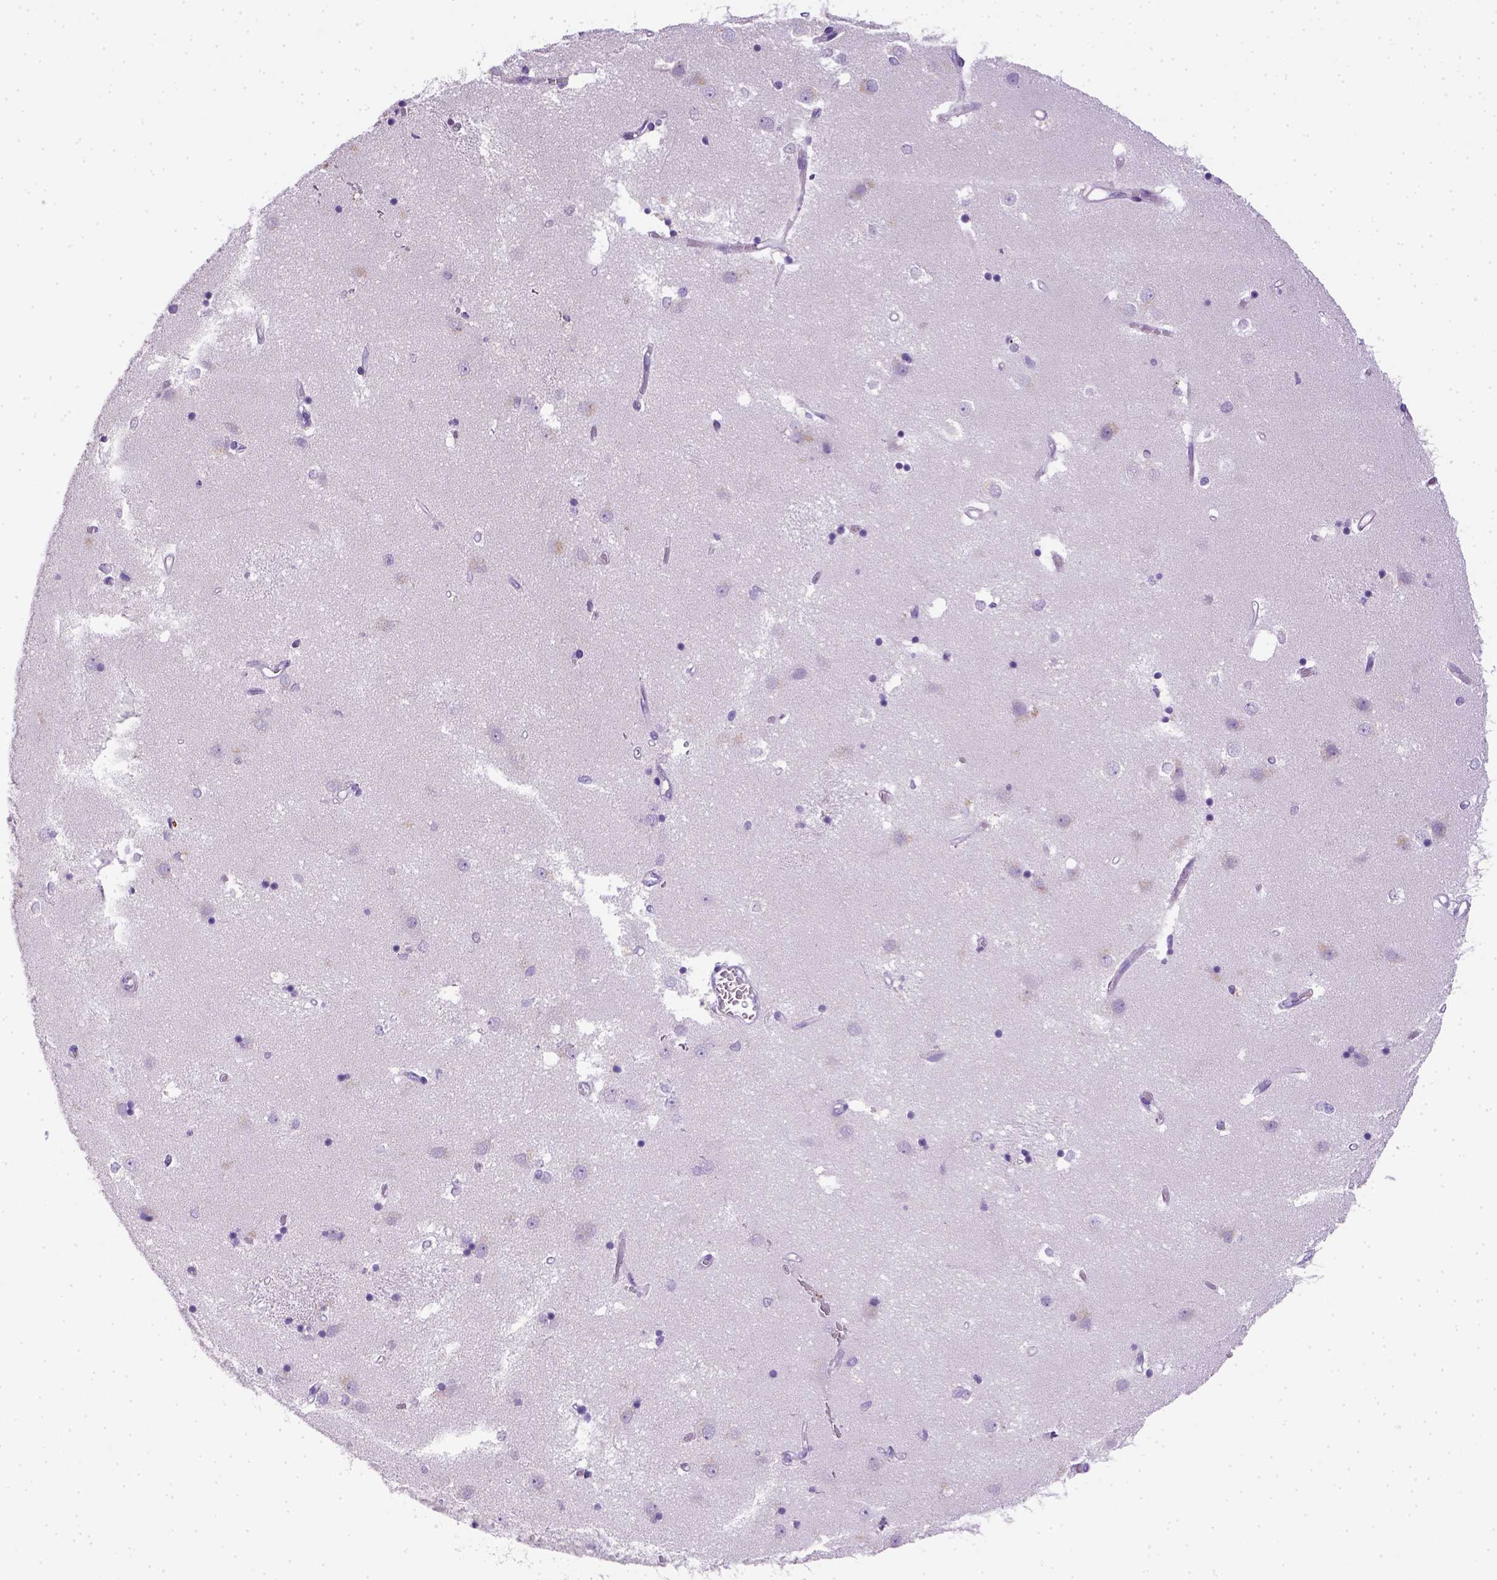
{"staining": {"intensity": "negative", "quantity": "none", "location": "none"}, "tissue": "caudate", "cell_type": "Glial cells", "image_type": "normal", "snomed": [{"axis": "morphology", "description": "Normal tissue, NOS"}, {"axis": "topography", "description": "Lateral ventricle wall"}], "caption": "Immunohistochemical staining of benign human caudate shows no significant staining in glial cells. (DAB (3,3'-diaminobenzidine) immunohistochemistry (IHC), high magnification).", "gene": "KRT71", "patient": {"sex": "male", "age": 54}}